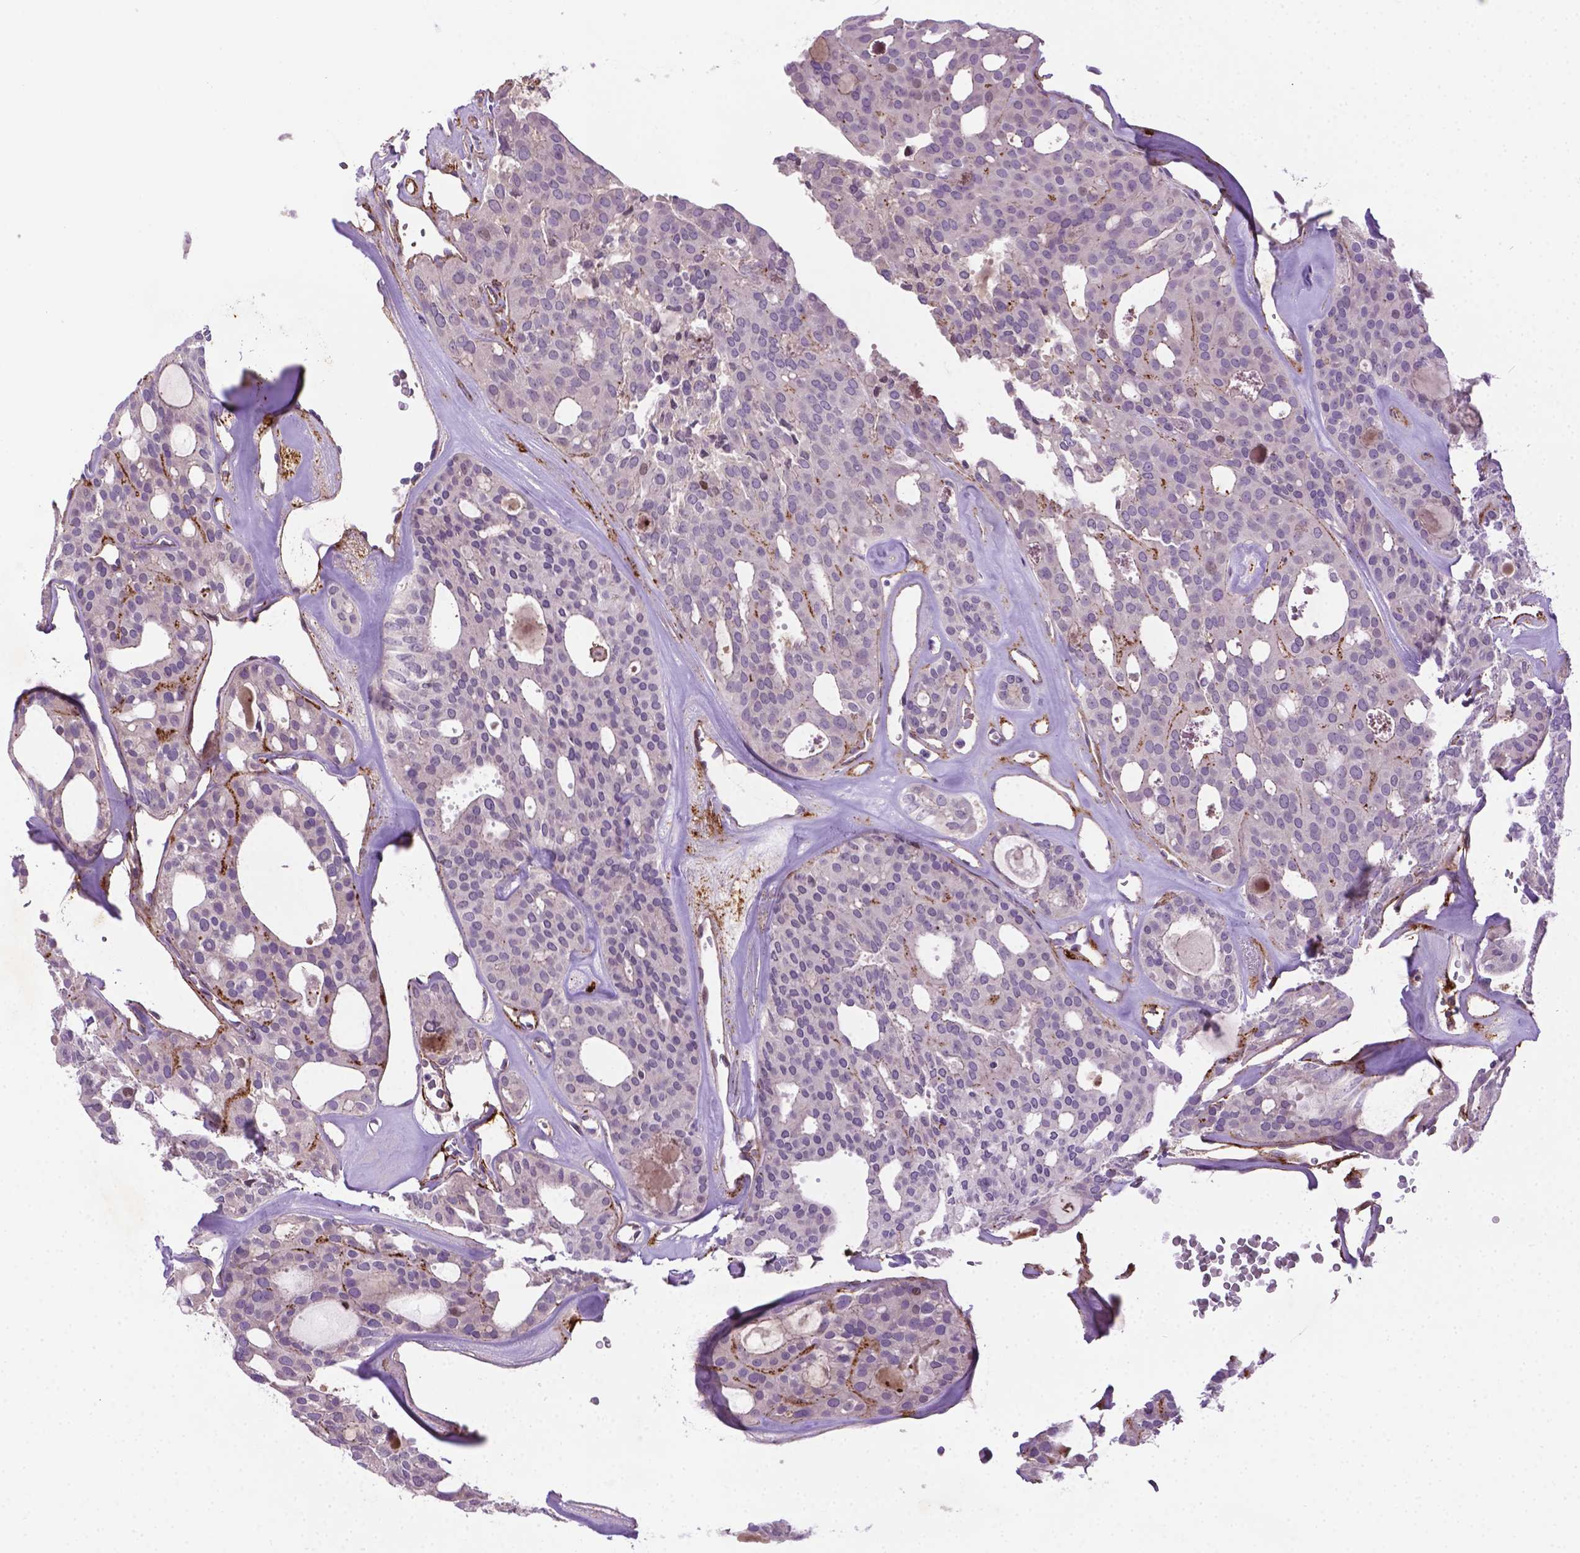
{"staining": {"intensity": "negative", "quantity": "none", "location": "none"}, "tissue": "thyroid cancer", "cell_type": "Tumor cells", "image_type": "cancer", "snomed": [{"axis": "morphology", "description": "Follicular adenoma carcinoma, NOS"}, {"axis": "topography", "description": "Thyroid gland"}], "caption": "High power microscopy photomicrograph of an immunohistochemistry micrograph of thyroid follicular adenoma carcinoma, revealing no significant expression in tumor cells. The staining is performed using DAB (3,3'-diaminobenzidine) brown chromogen with nuclei counter-stained in using hematoxylin.", "gene": "CCER2", "patient": {"sex": "male", "age": 75}}